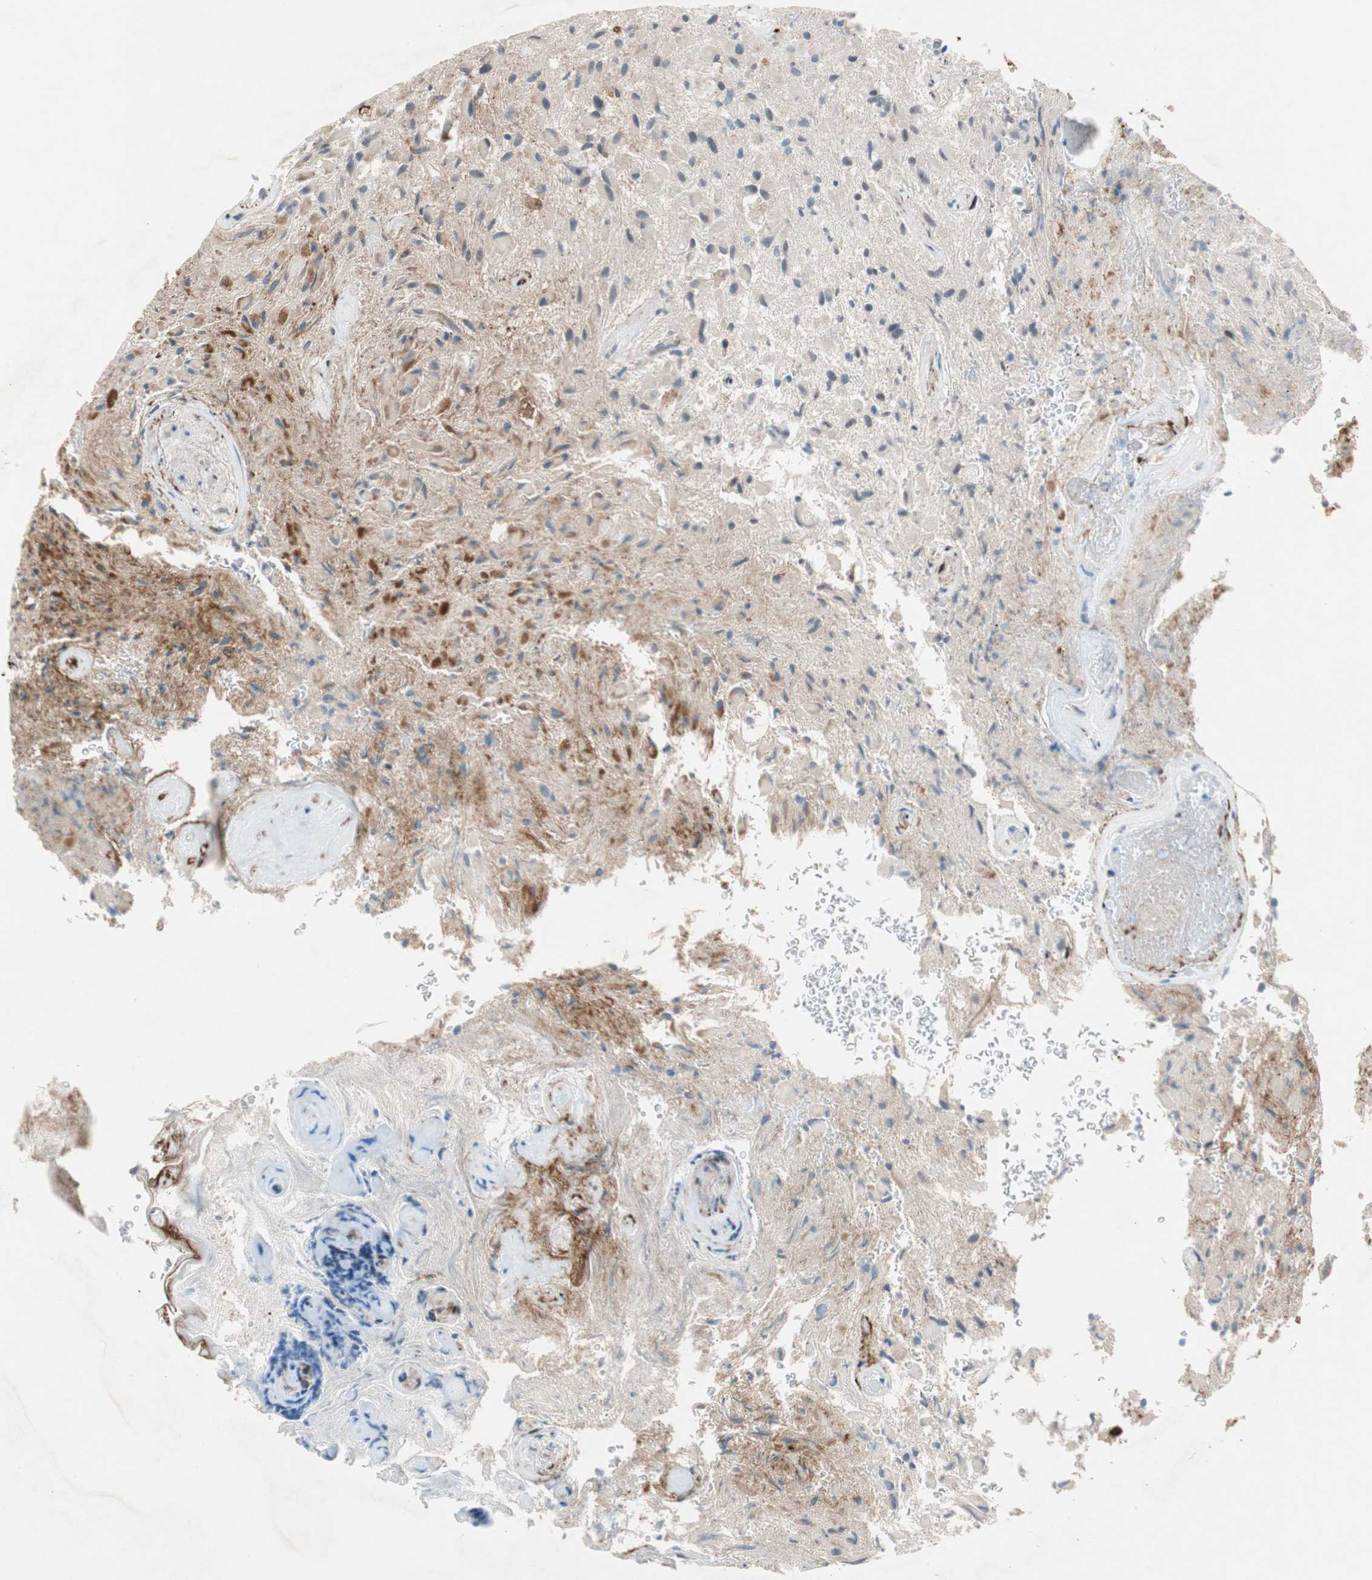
{"staining": {"intensity": "weak", "quantity": "<25%", "location": "nuclear"}, "tissue": "glioma", "cell_type": "Tumor cells", "image_type": "cancer", "snomed": [{"axis": "morphology", "description": "Glioma, malignant, High grade"}, {"axis": "topography", "description": "Brain"}], "caption": "Tumor cells show no significant protein positivity in glioma. (DAB (3,3'-diaminobenzidine) IHC with hematoxylin counter stain).", "gene": "FBXO44", "patient": {"sex": "male", "age": 71}}